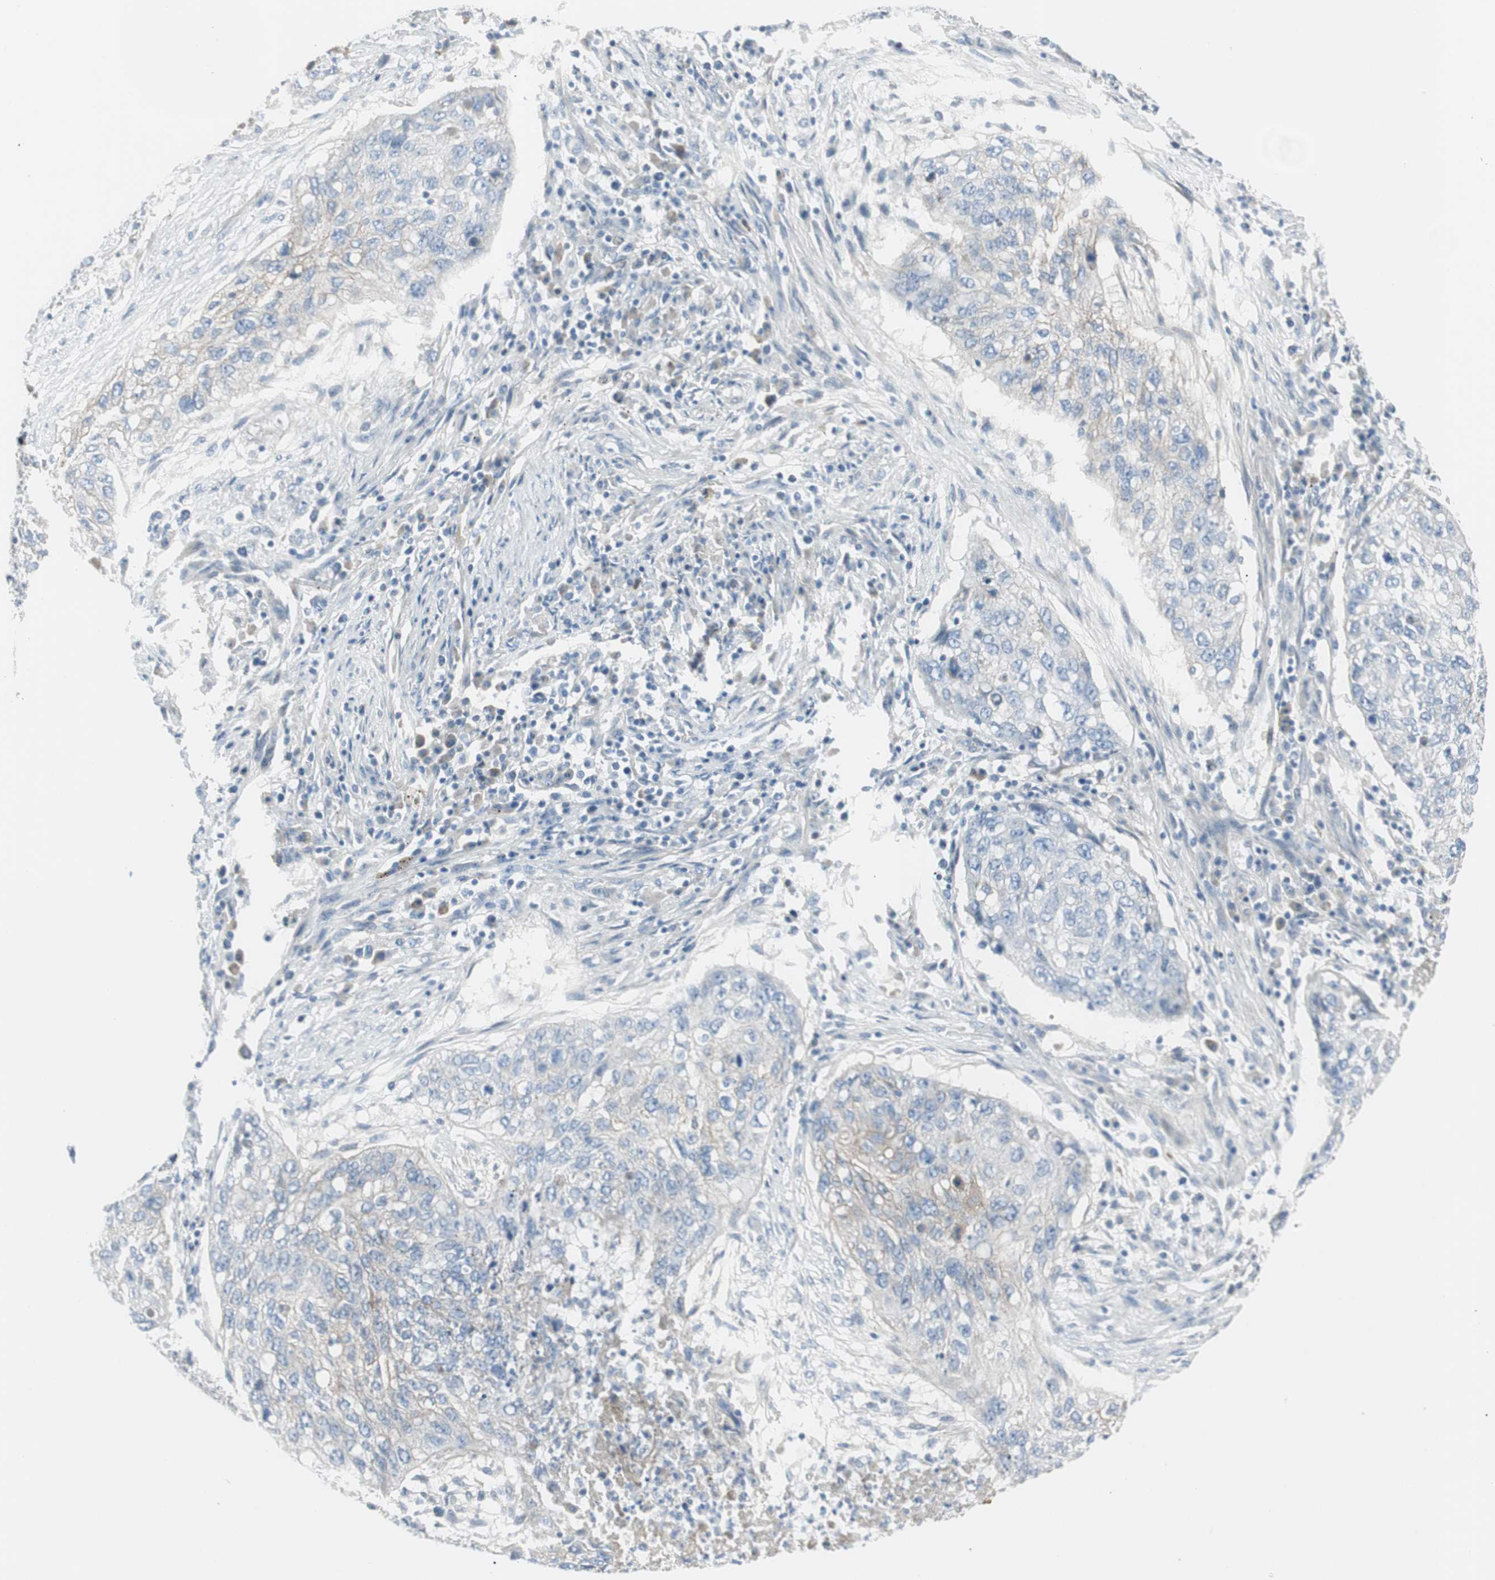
{"staining": {"intensity": "weak", "quantity": "<25%", "location": "cytoplasmic/membranous"}, "tissue": "lung cancer", "cell_type": "Tumor cells", "image_type": "cancer", "snomed": [{"axis": "morphology", "description": "Squamous cell carcinoma, NOS"}, {"axis": "topography", "description": "Lung"}], "caption": "Lung squamous cell carcinoma was stained to show a protein in brown. There is no significant positivity in tumor cells. (DAB immunohistochemistry (IHC), high magnification).", "gene": "CACNA2D1", "patient": {"sex": "female", "age": 63}}